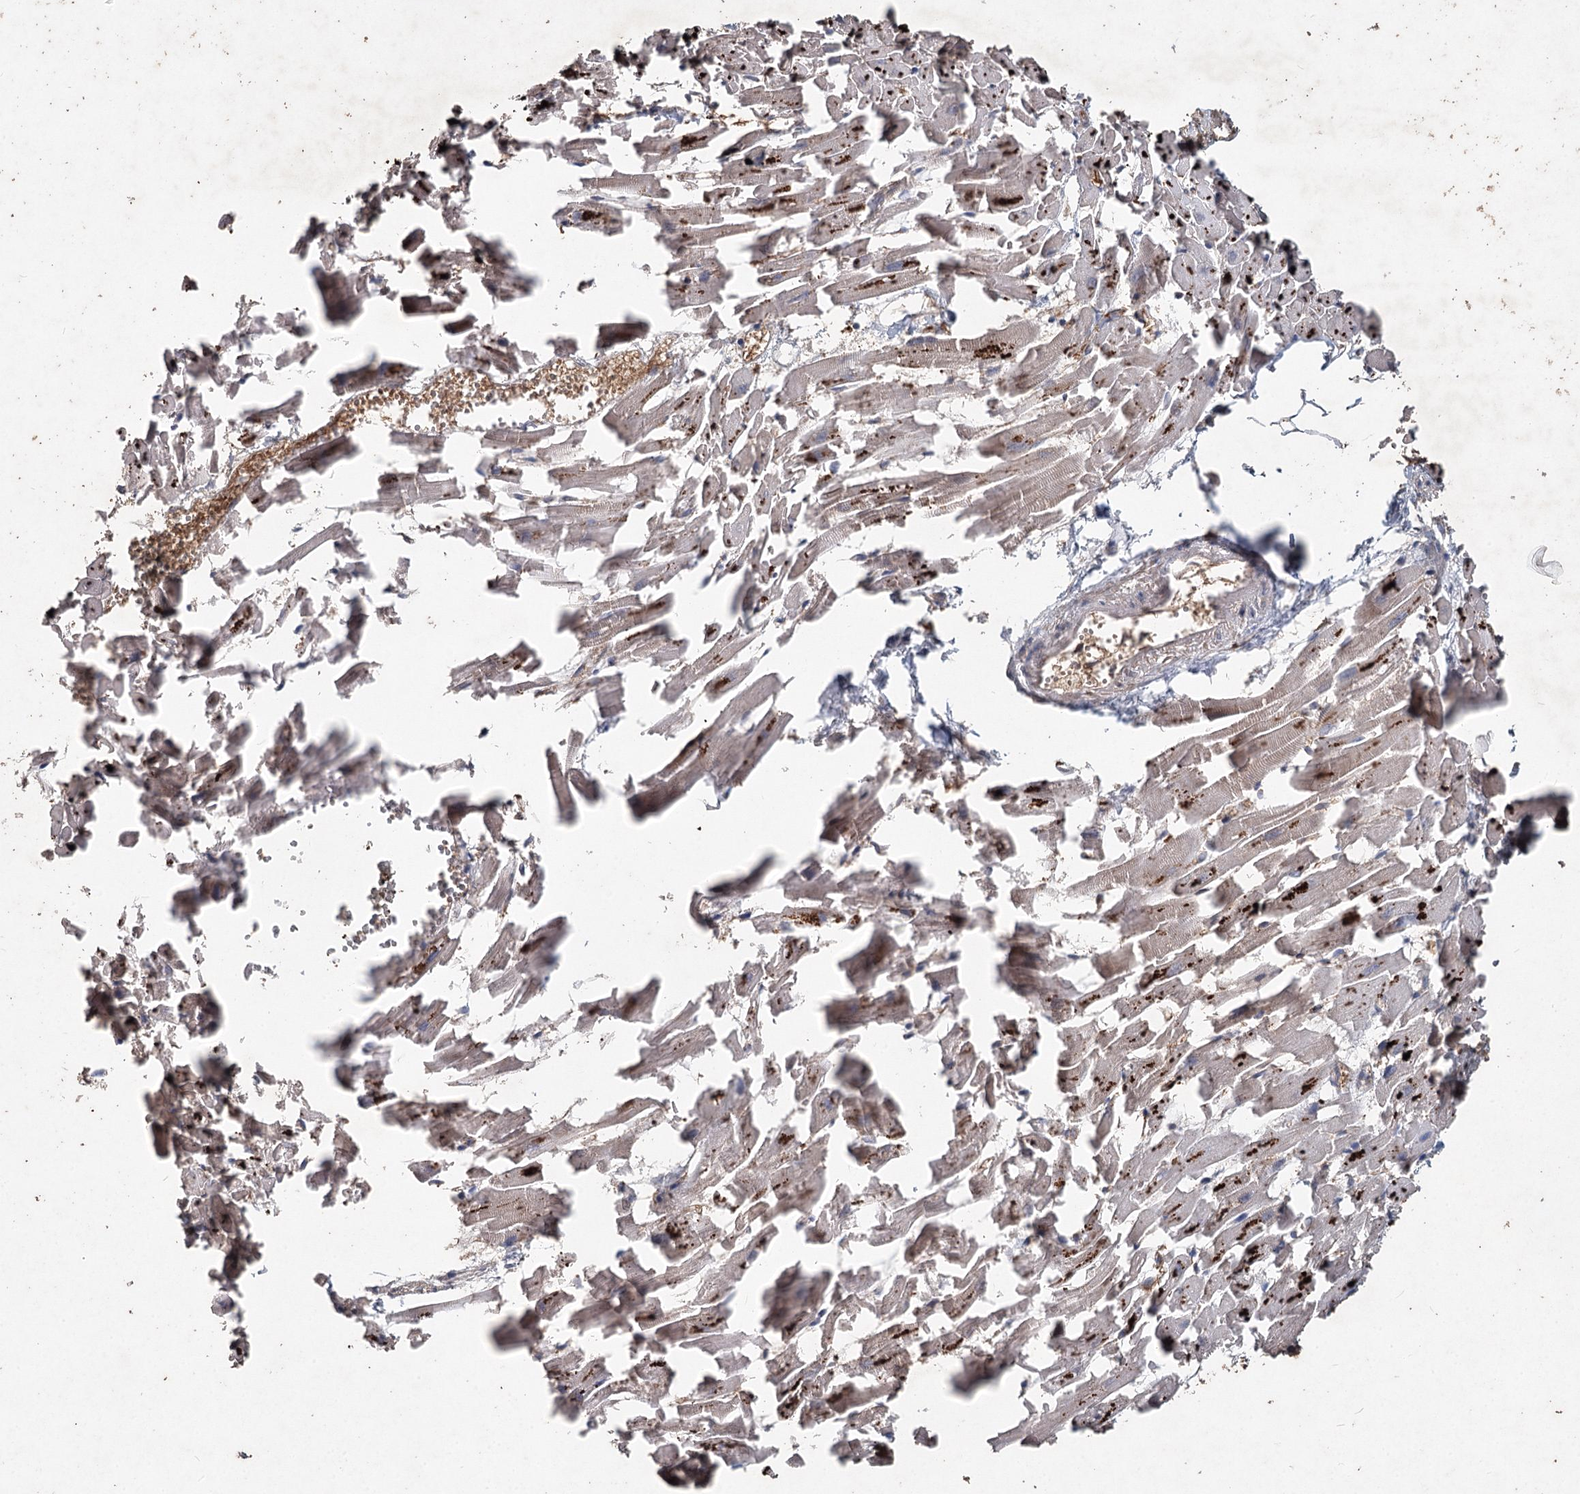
{"staining": {"intensity": "moderate", "quantity": "25%-75%", "location": "cytoplasmic/membranous"}, "tissue": "heart muscle", "cell_type": "Cardiomyocytes", "image_type": "normal", "snomed": [{"axis": "morphology", "description": "Normal tissue, NOS"}, {"axis": "topography", "description": "Heart"}], "caption": "DAB (3,3'-diaminobenzidine) immunohistochemical staining of benign heart muscle shows moderate cytoplasmic/membranous protein positivity in about 25%-75% of cardiomyocytes. The staining was performed using DAB to visualize the protein expression in brown, while the nuclei were stained in blue with hematoxylin (Magnification: 20x).", "gene": "FBXO7", "patient": {"sex": "female", "age": 64}}